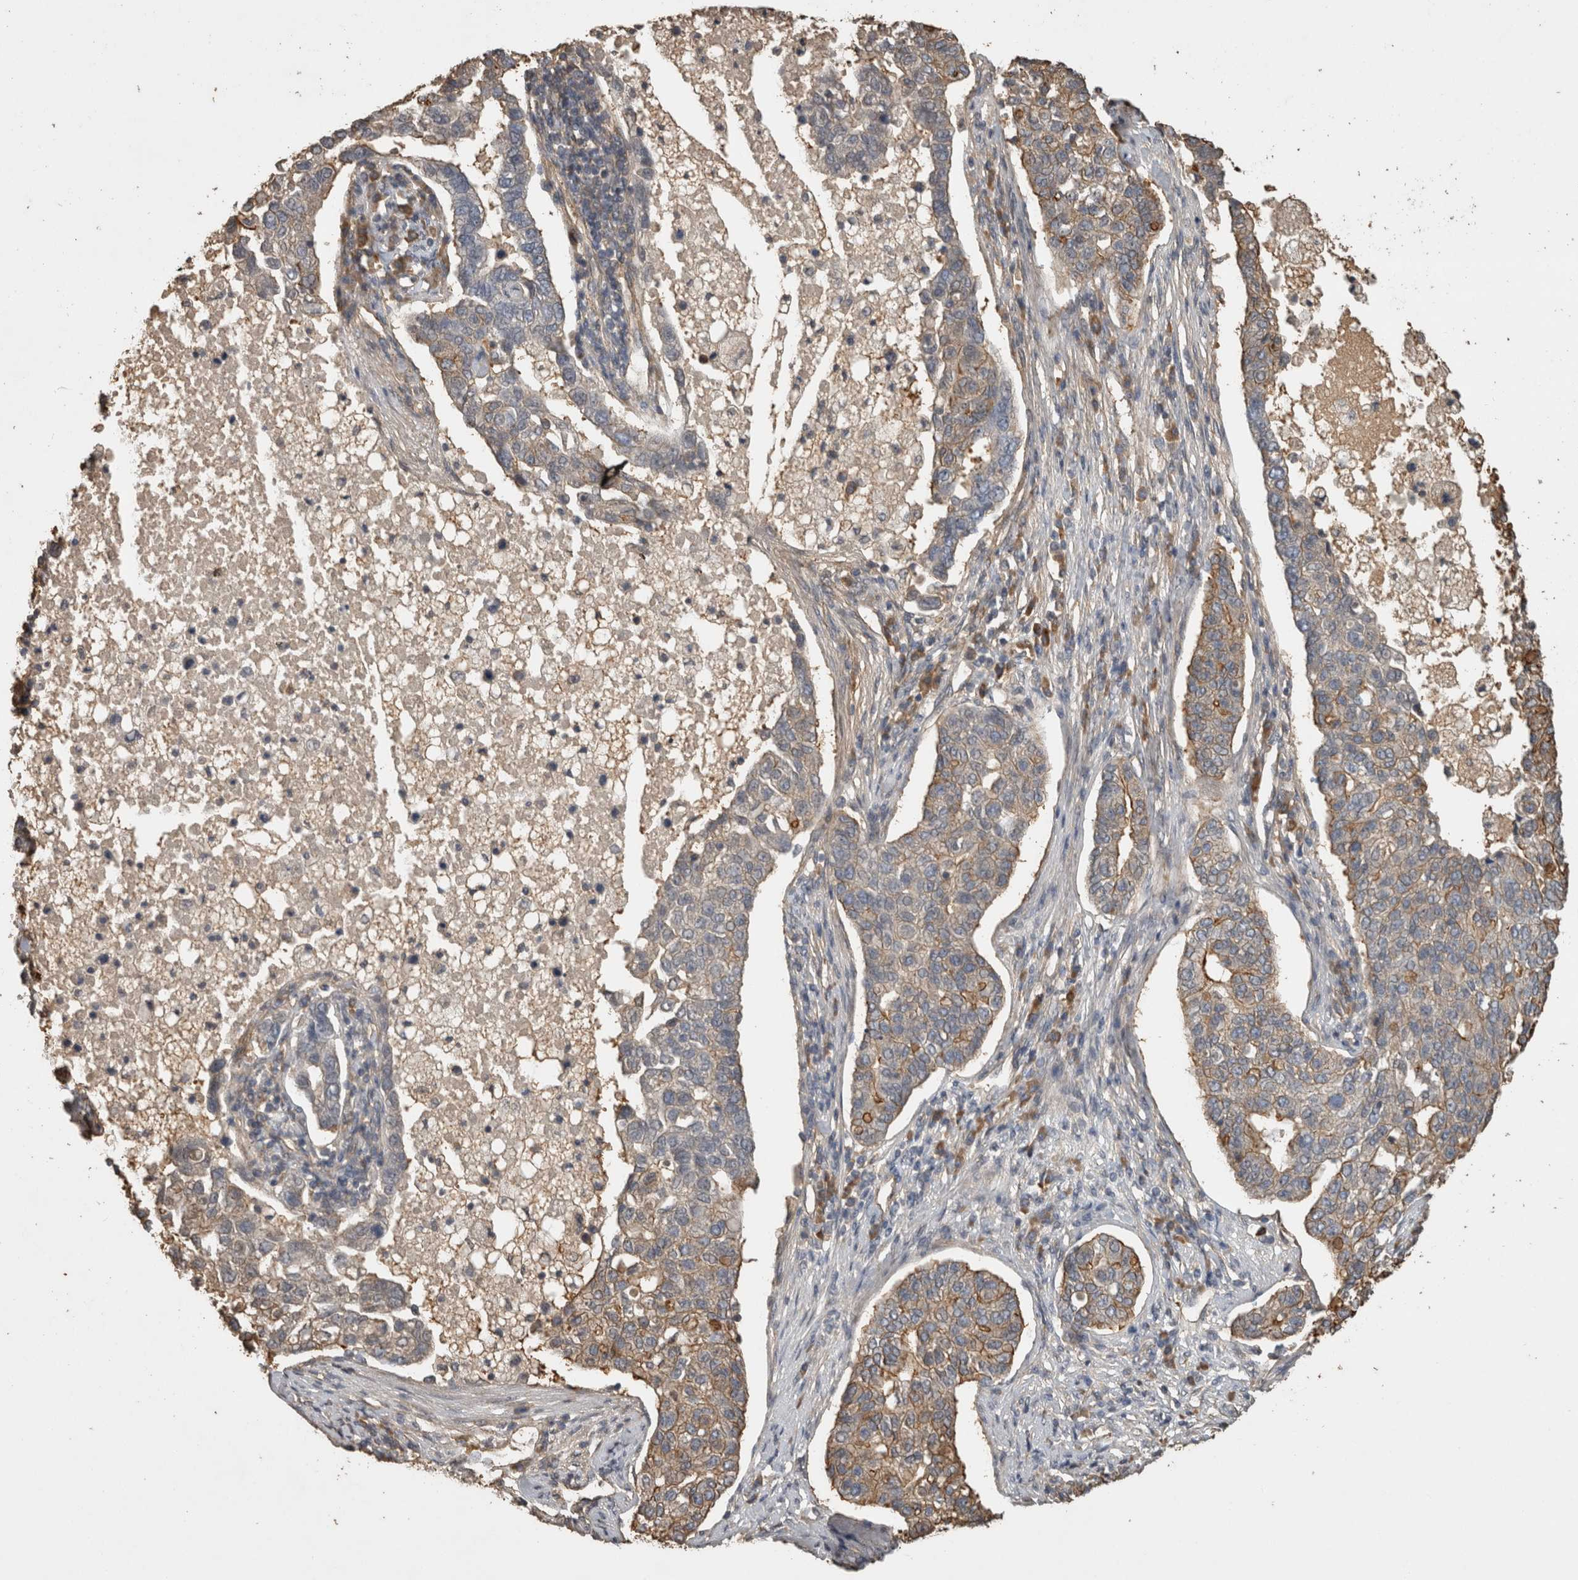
{"staining": {"intensity": "moderate", "quantity": ">75%", "location": "cytoplasmic/membranous"}, "tissue": "pancreatic cancer", "cell_type": "Tumor cells", "image_type": "cancer", "snomed": [{"axis": "morphology", "description": "Adenocarcinoma, NOS"}, {"axis": "topography", "description": "Pancreas"}], "caption": "IHC of human adenocarcinoma (pancreatic) displays medium levels of moderate cytoplasmic/membranous expression in approximately >75% of tumor cells.", "gene": "RHPN1", "patient": {"sex": "female", "age": 61}}